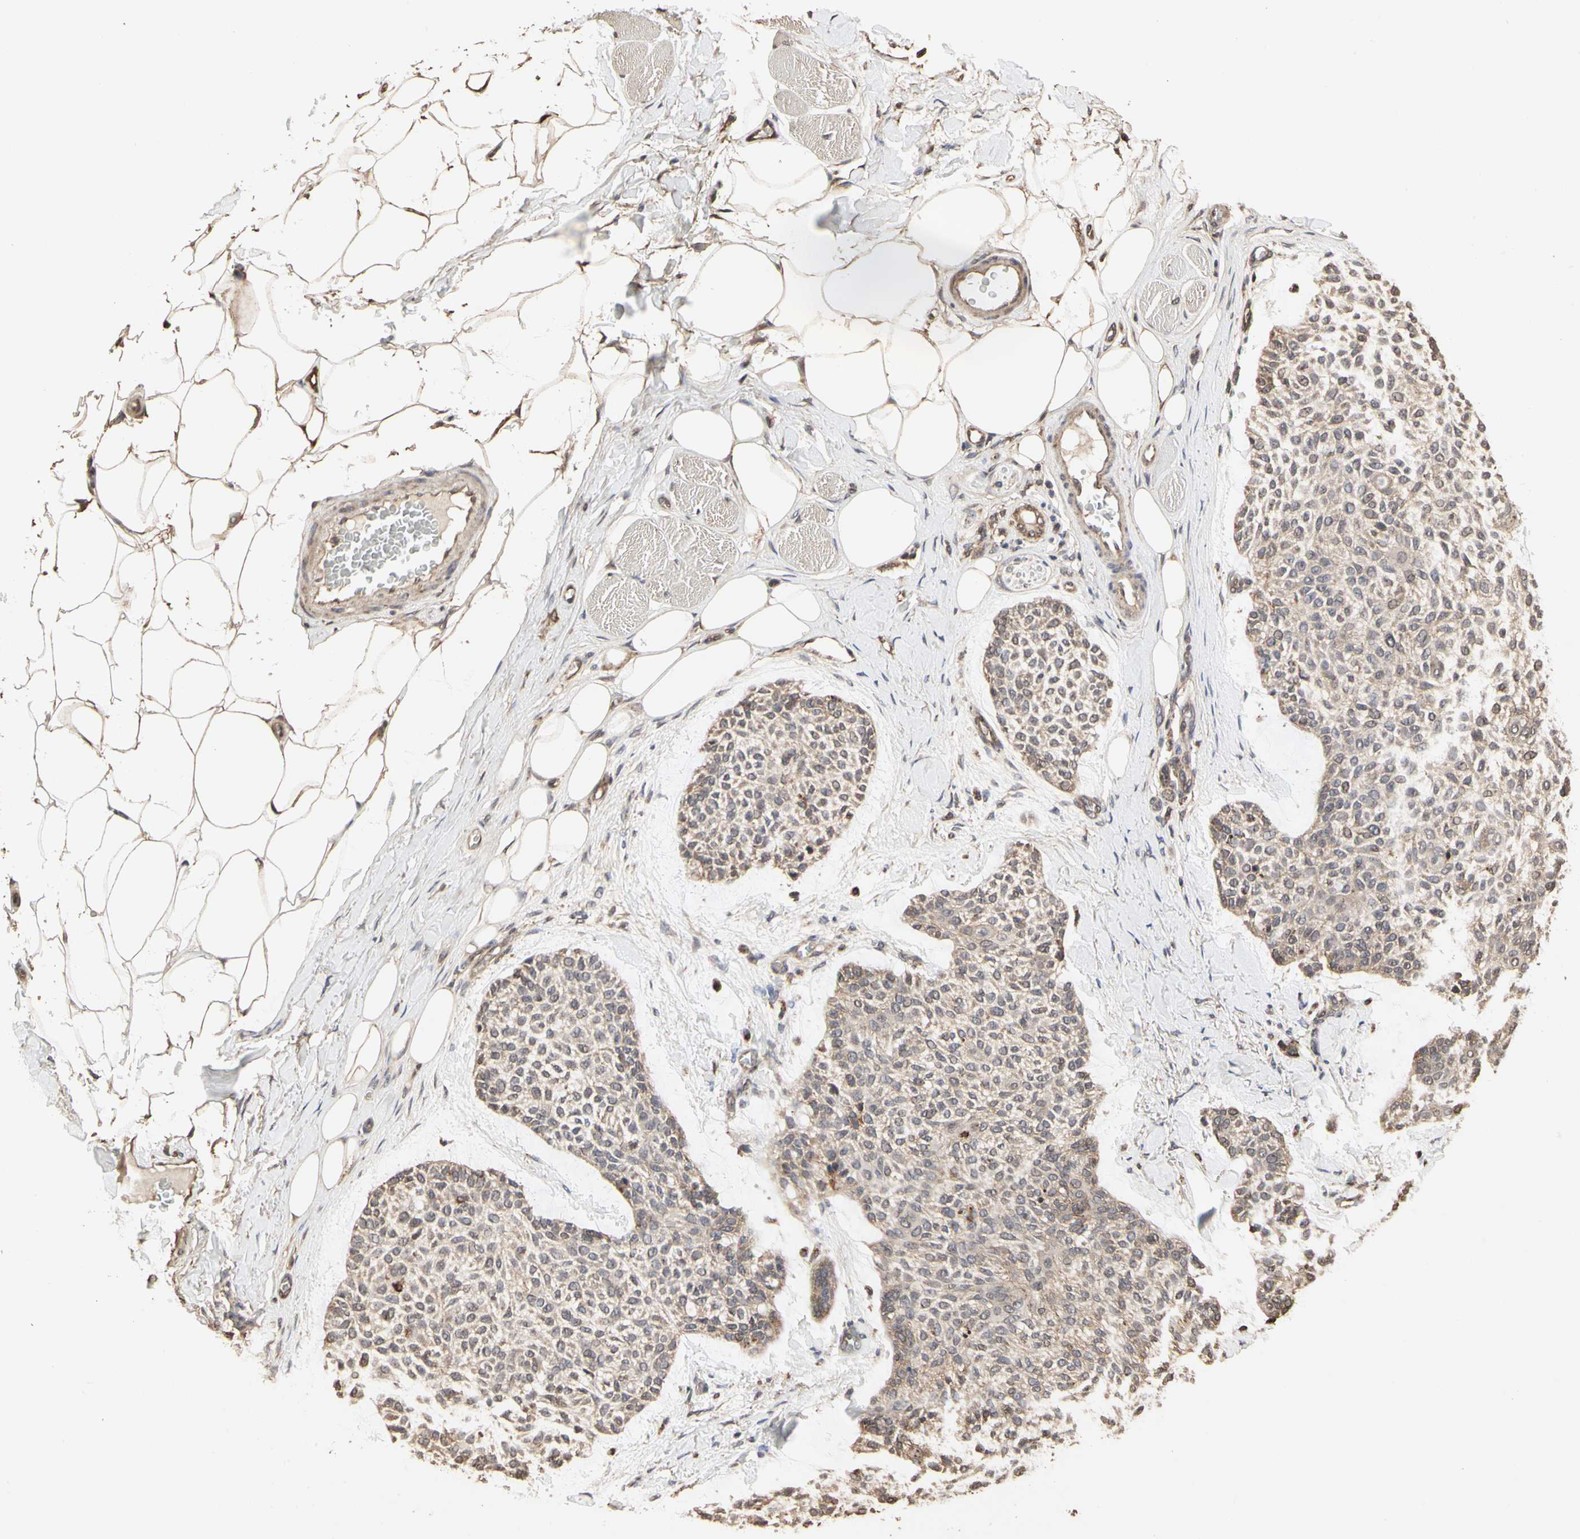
{"staining": {"intensity": "weak", "quantity": ">75%", "location": "cytoplasmic/membranous"}, "tissue": "skin cancer", "cell_type": "Tumor cells", "image_type": "cancer", "snomed": [{"axis": "morphology", "description": "Normal tissue, NOS"}, {"axis": "morphology", "description": "Basal cell carcinoma"}, {"axis": "topography", "description": "Skin"}], "caption": "Protein analysis of skin cancer tissue reveals weak cytoplasmic/membranous positivity in about >75% of tumor cells. (DAB = brown stain, brightfield microscopy at high magnification).", "gene": "TAOK1", "patient": {"sex": "female", "age": 70}}